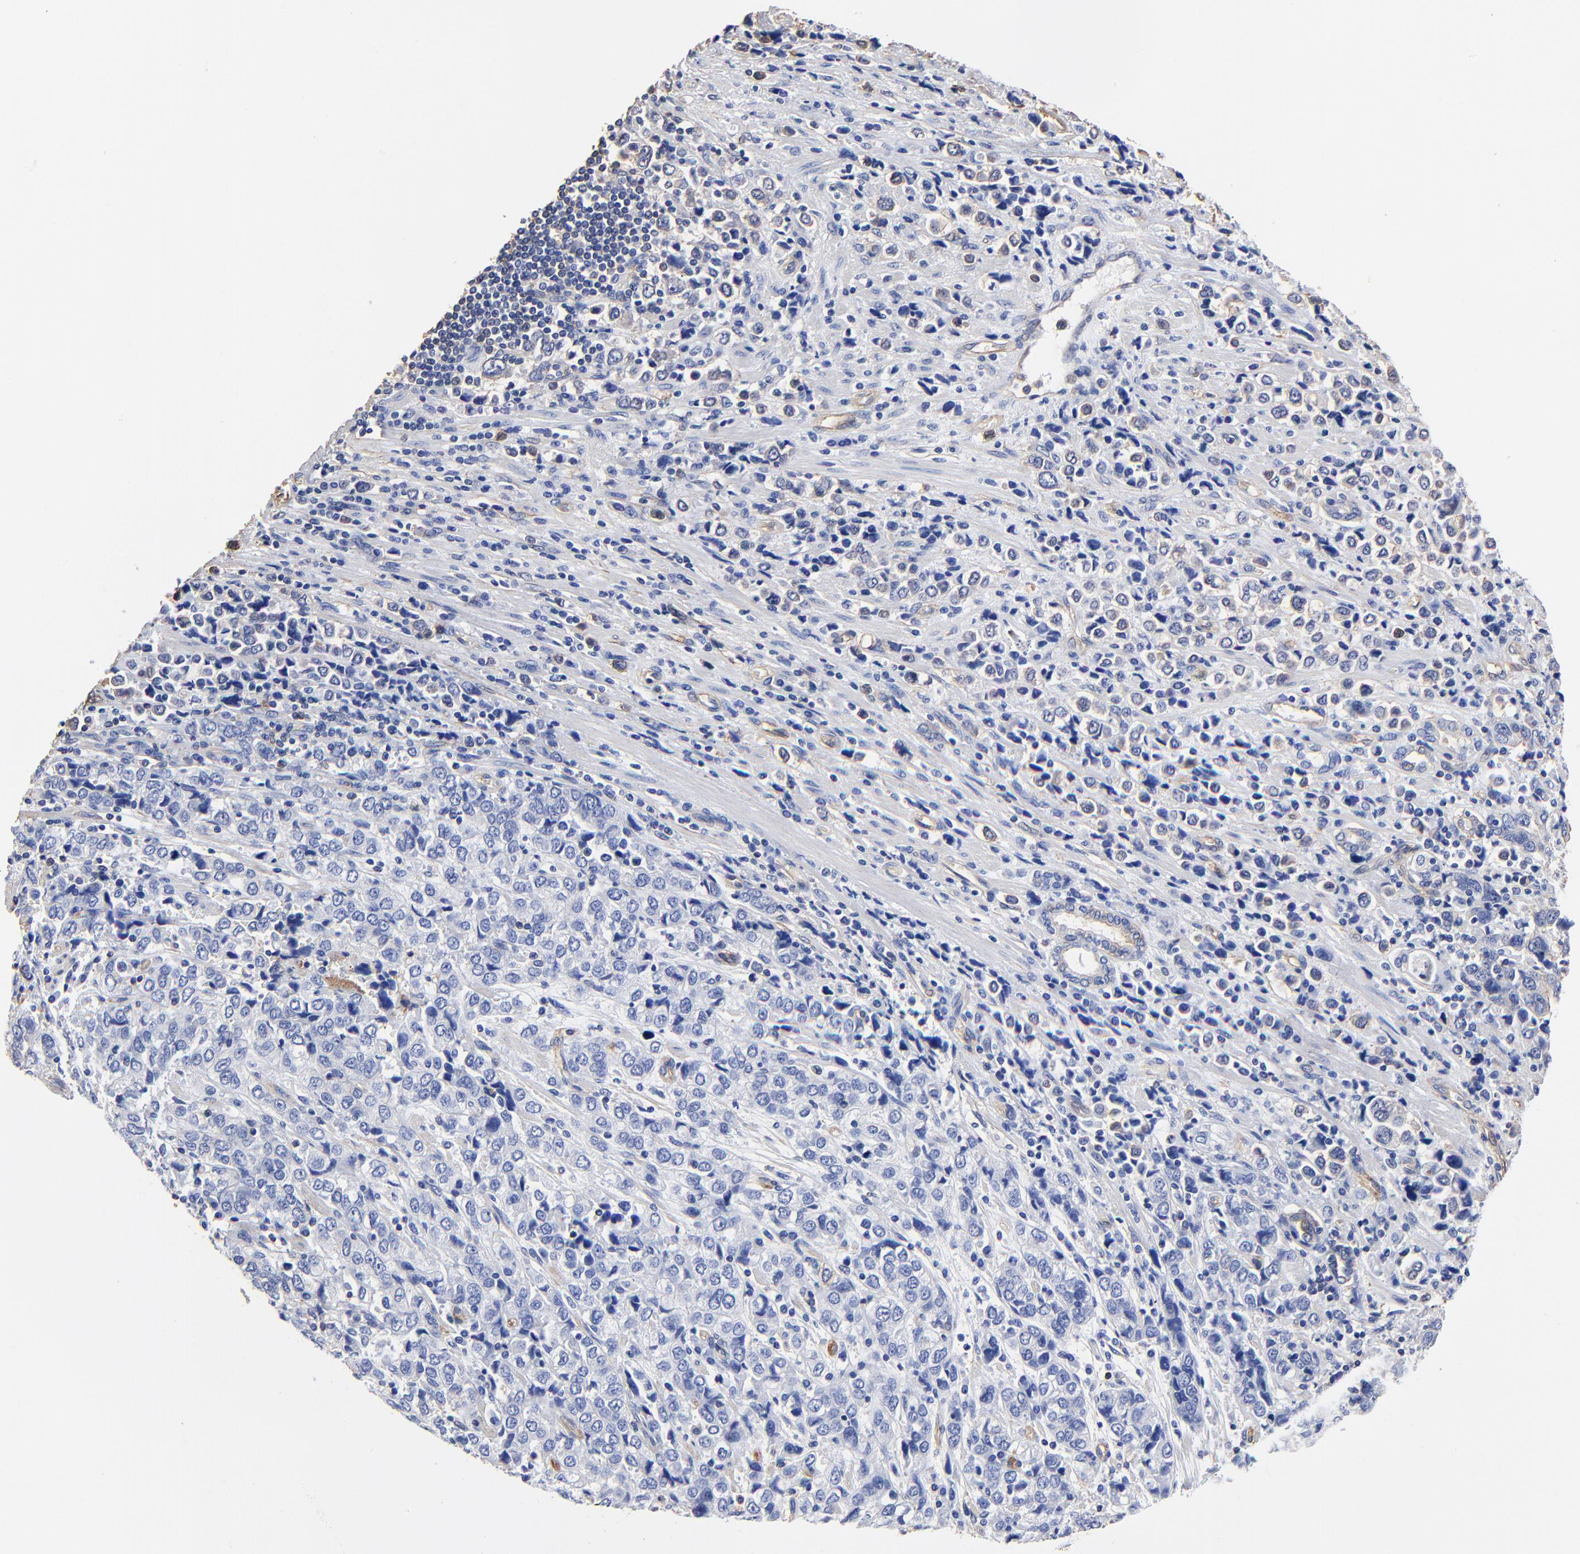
{"staining": {"intensity": "negative", "quantity": "none", "location": "none"}, "tissue": "stomach cancer", "cell_type": "Tumor cells", "image_type": "cancer", "snomed": [{"axis": "morphology", "description": "Adenocarcinoma, NOS"}, {"axis": "topography", "description": "Stomach, upper"}], "caption": "Immunohistochemical staining of human stomach cancer displays no significant expression in tumor cells.", "gene": "TAGLN2", "patient": {"sex": "male", "age": 76}}